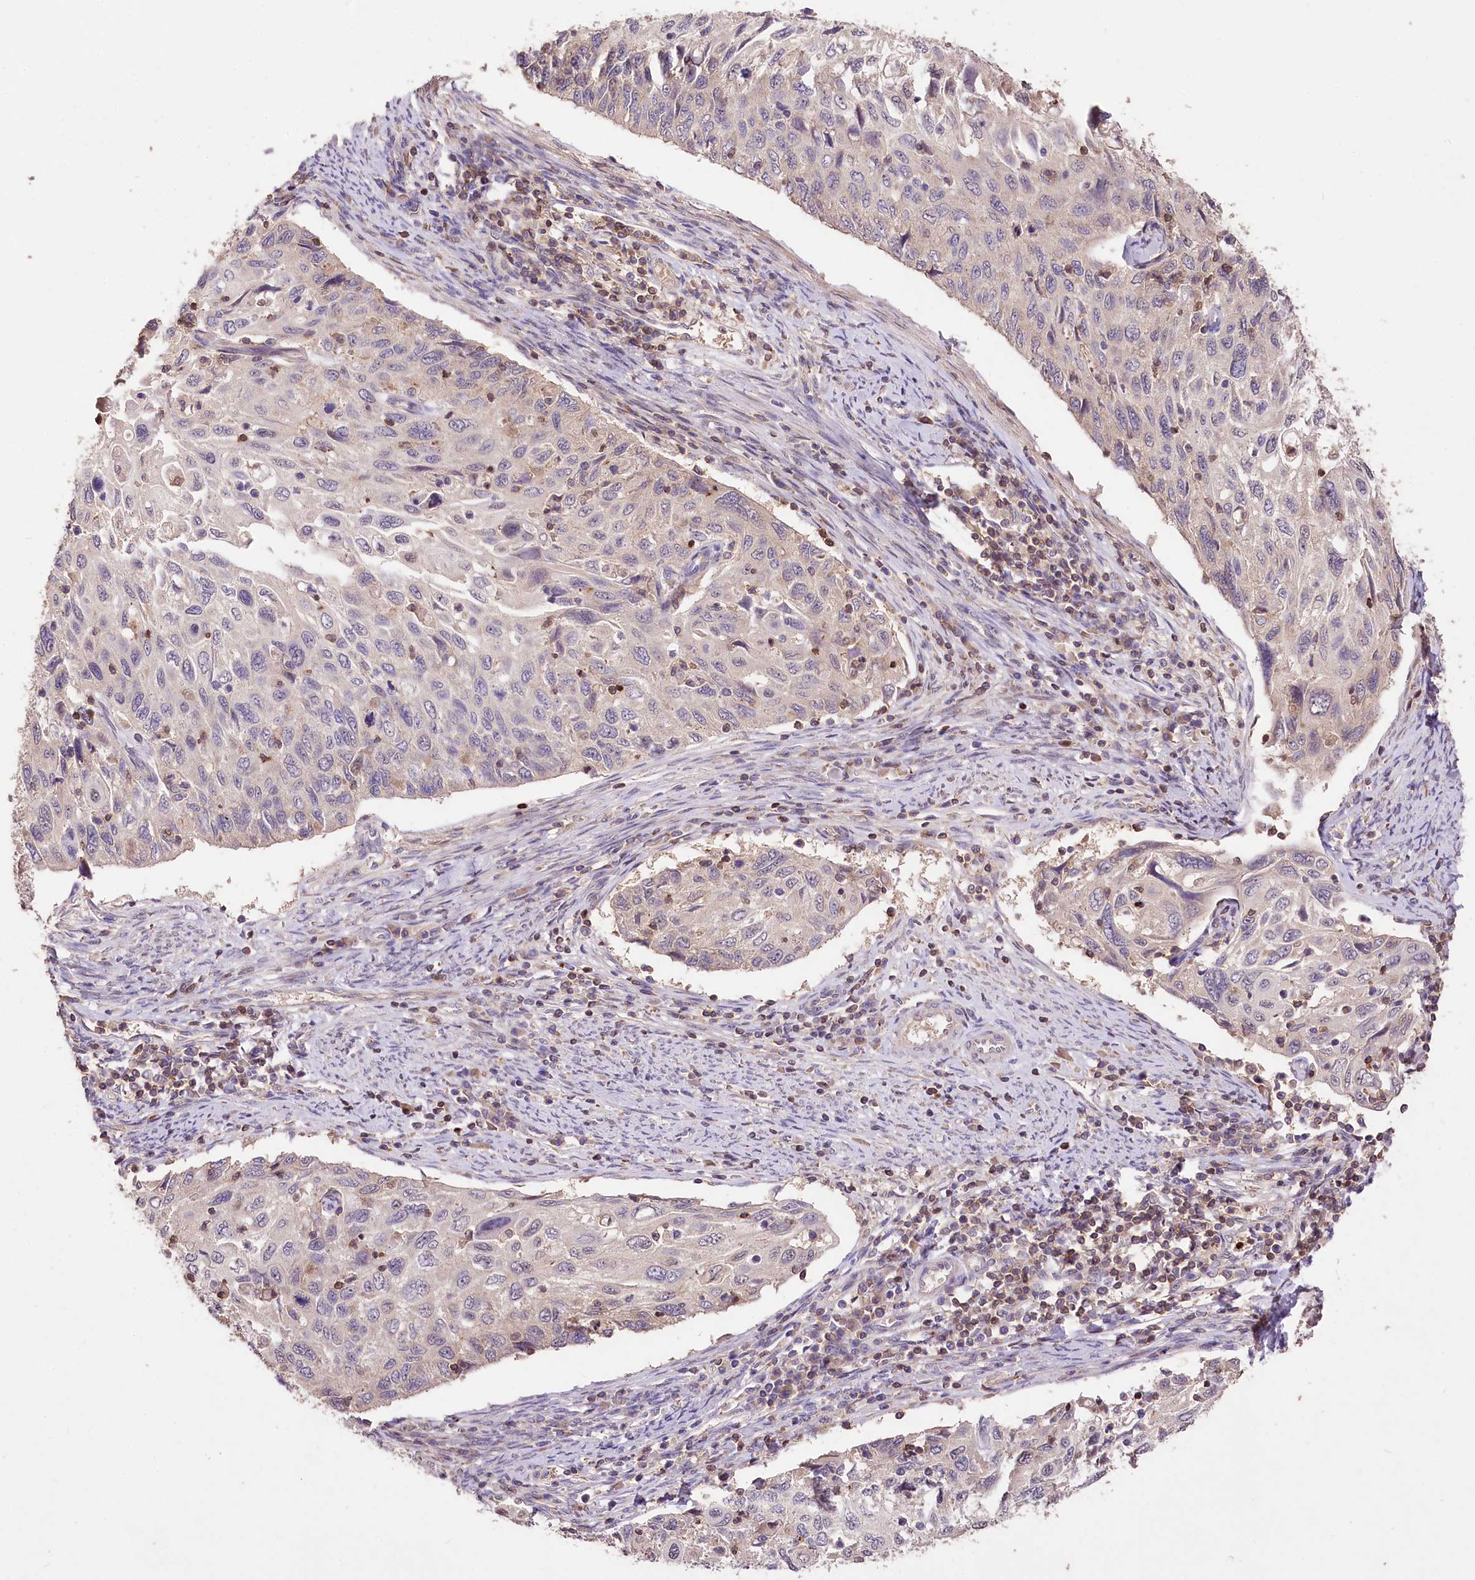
{"staining": {"intensity": "negative", "quantity": "none", "location": "none"}, "tissue": "cervical cancer", "cell_type": "Tumor cells", "image_type": "cancer", "snomed": [{"axis": "morphology", "description": "Squamous cell carcinoma, NOS"}, {"axis": "topography", "description": "Cervix"}], "caption": "An image of cervical cancer stained for a protein demonstrates no brown staining in tumor cells.", "gene": "SERGEF", "patient": {"sex": "female", "age": 70}}